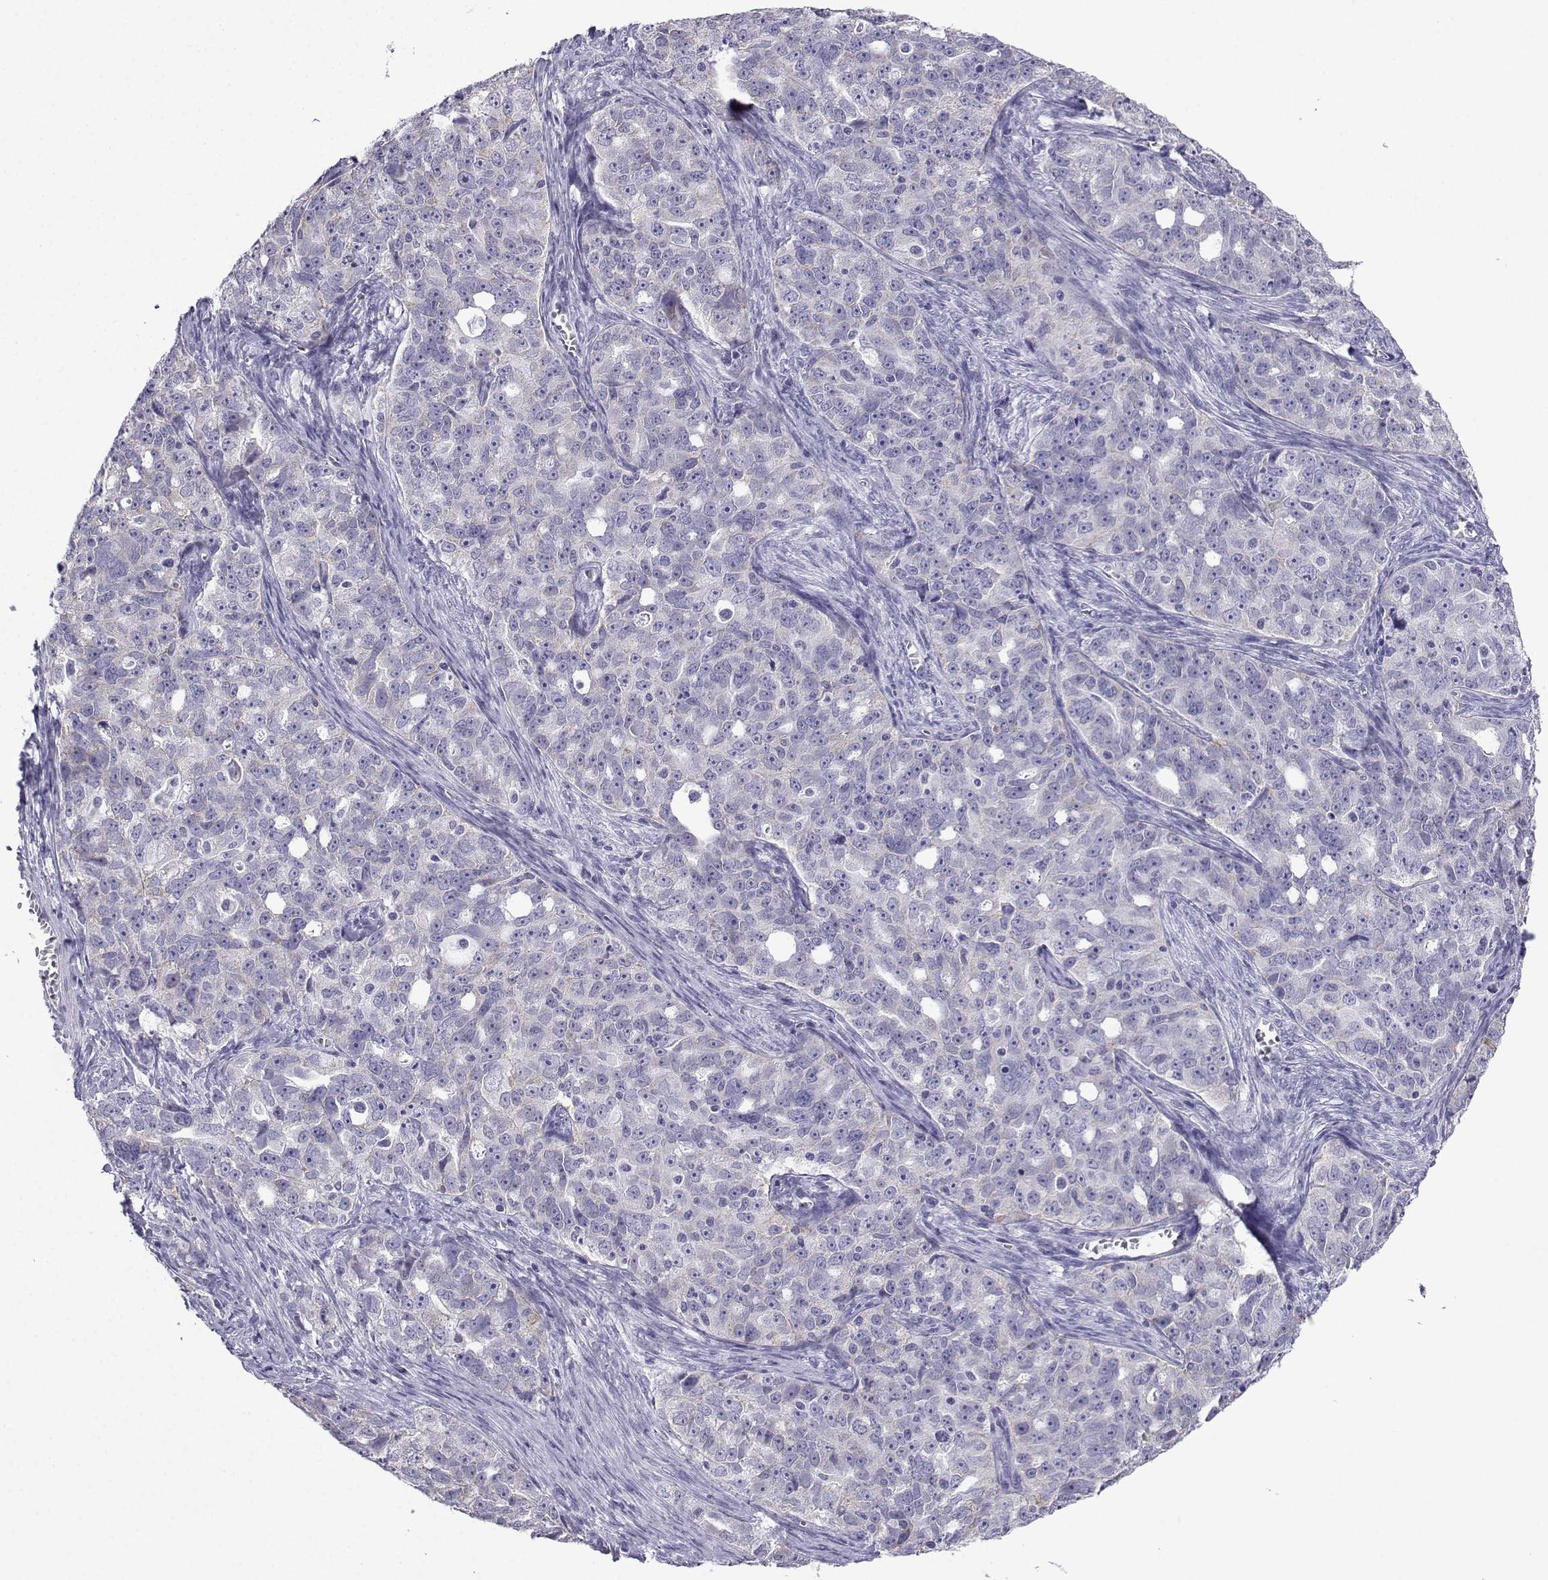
{"staining": {"intensity": "negative", "quantity": "none", "location": "none"}, "tissue": "ovarian cancer", "cell_type": "Tumor cells", "image_type": "cancer", "snomed": [{"axis": "morphology", "description": "Cystadenocarcinoma, serous, NOS"}, {"axis": "topography", "description": "Ovary"}], "caption": "A histopathology image of human serous cystadenocarcinoma (ovarian) is negative for staining in tumor cells.", "gene": "ACRBP", "patient": {"sex": "female", "age": 51}}